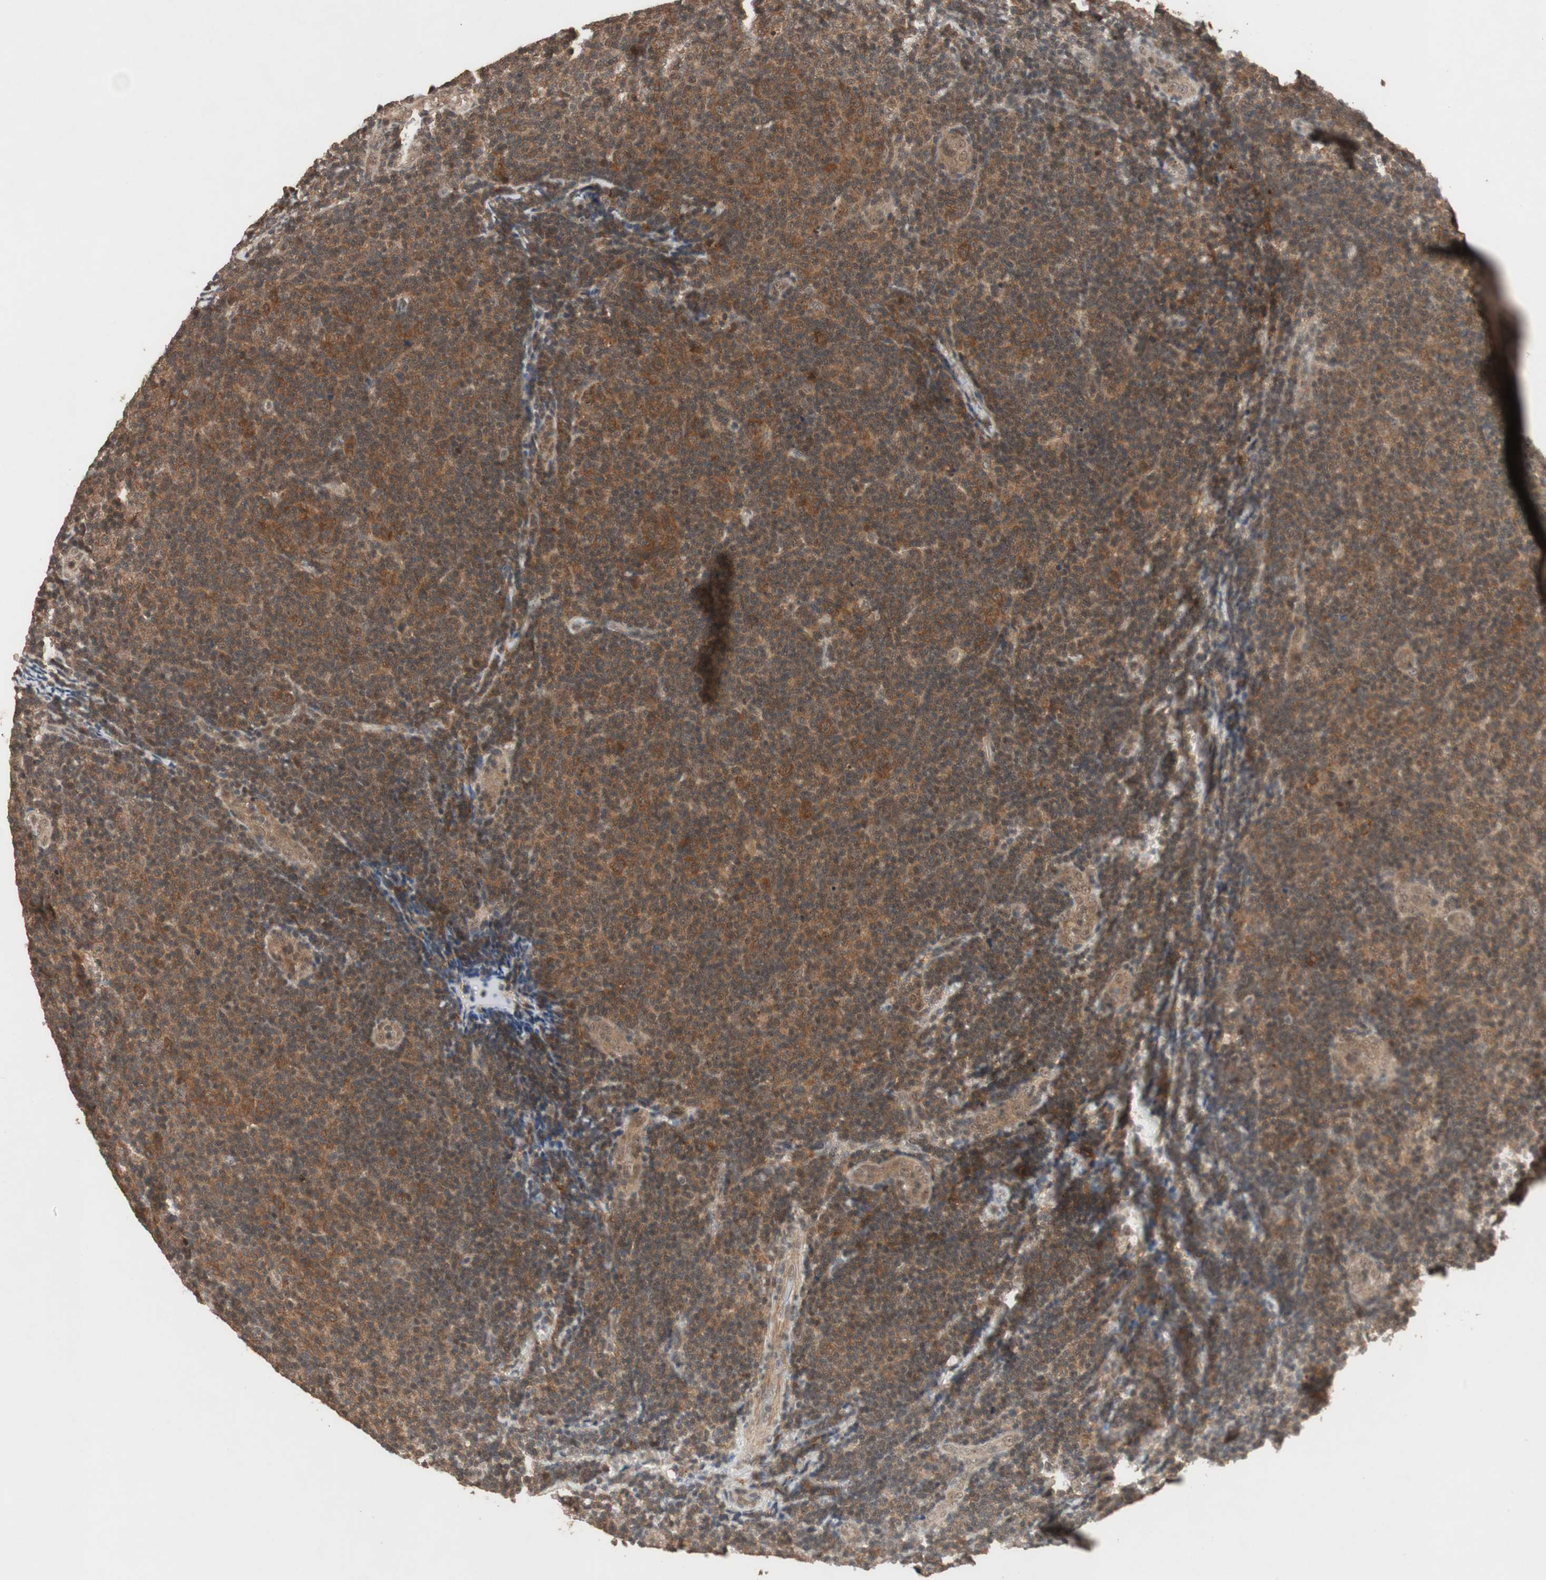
{"staining": {"intensity": "moderate", "quantity": ">75%", "location": "cytoplasmic/membranous,nuclear"}, "tissue": "lymphoma", "cell_type": "Tumor cells", "image_type": "cancer", "snomed": [{"axis": "morphology", "description": "Malignant lymphoma, non-Hodgkin's type, Low grade"}, {"axis": "topography", "description": "Lymph node"}], "caption": "Malignant lymphoma, non-Hodgkin's type (low-grade) stained with a brown dye demonstrates moderate cytoplasmic/membranous and nuclear positive positivity in about >75% of tumor cells.", "gene": "GART", "patient": {"sex": "male", "age": 83}}